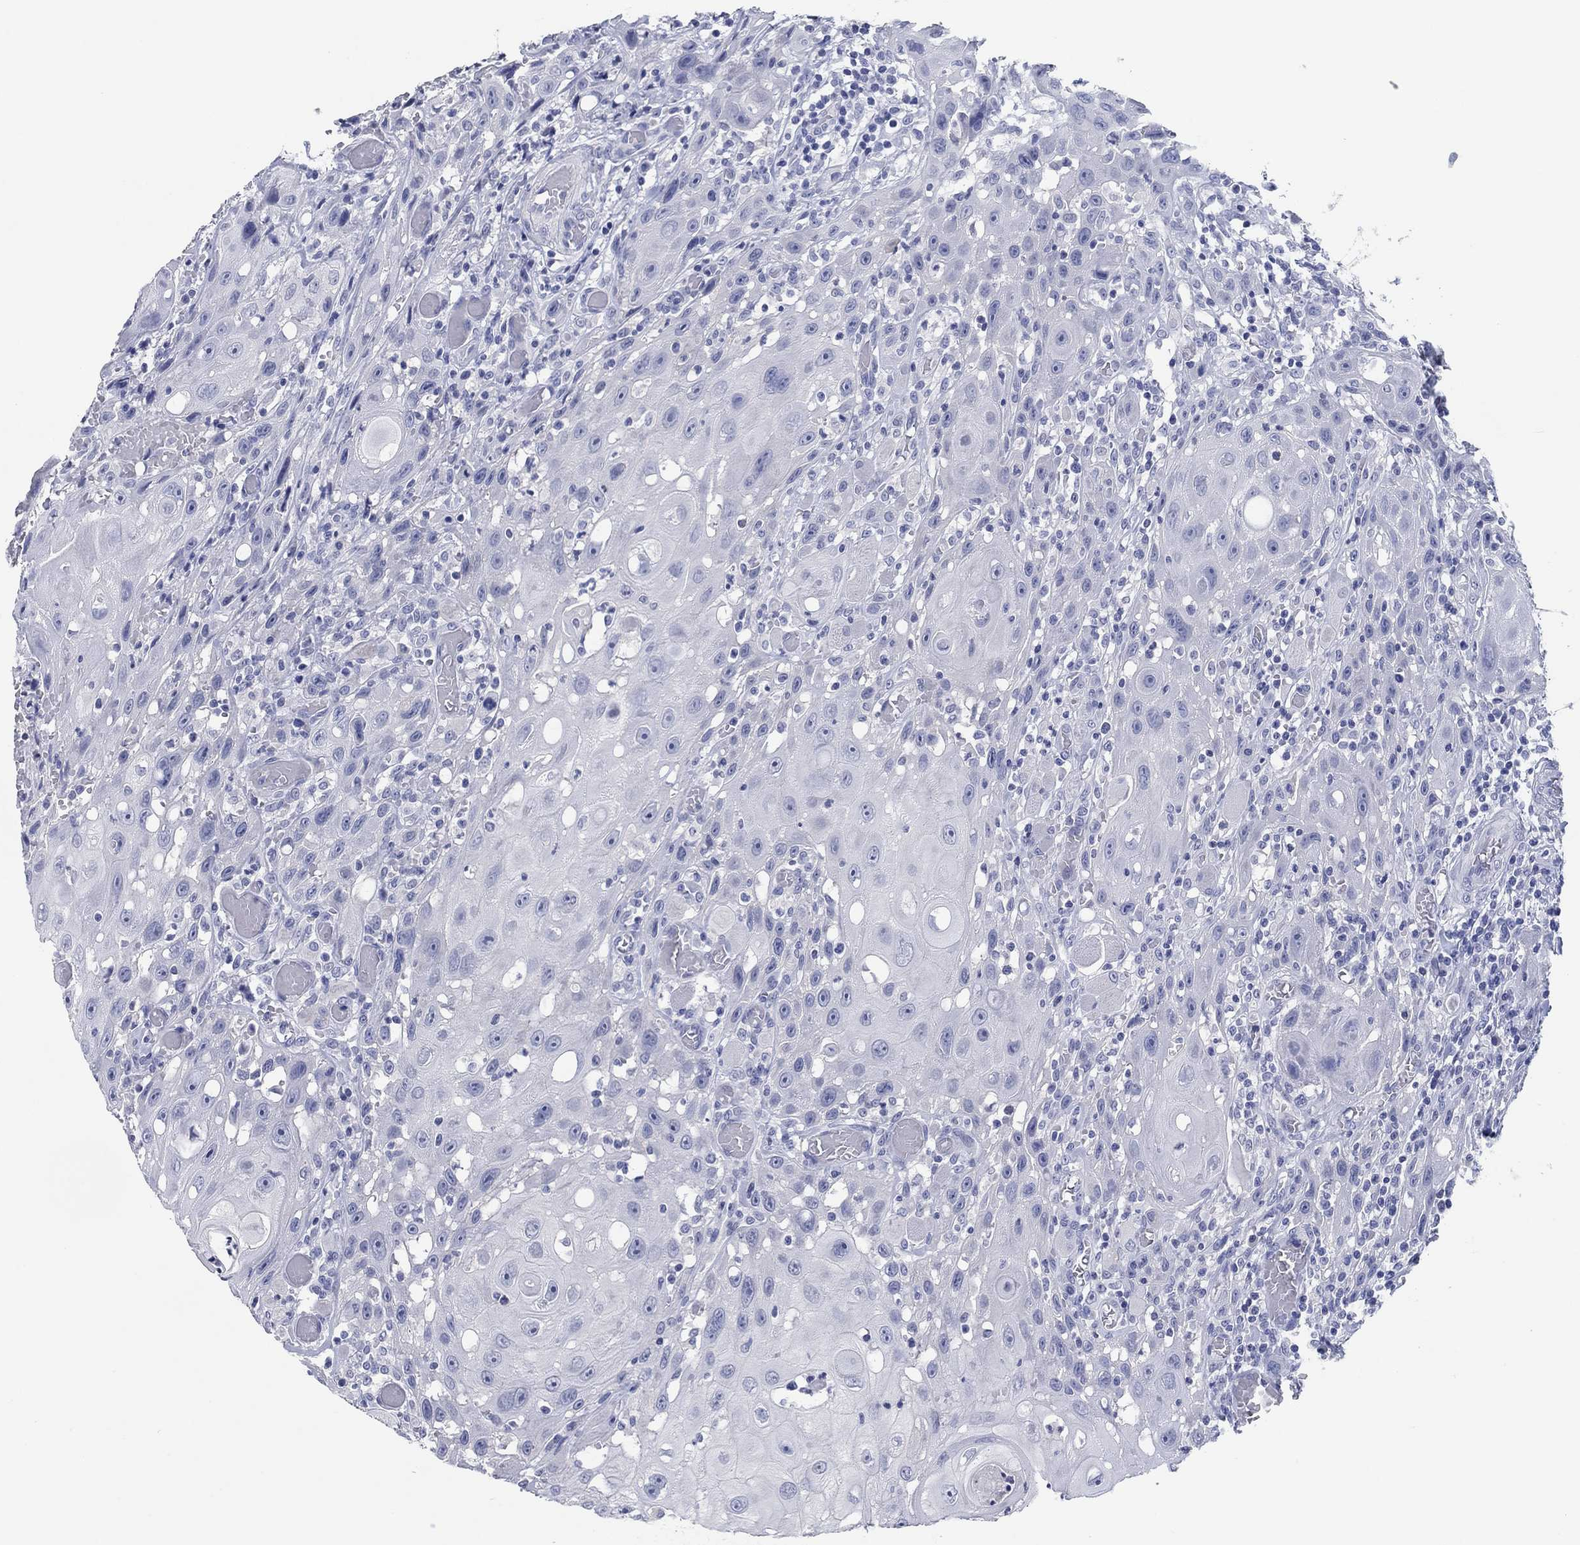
{"staining": {"intensity": "negative", "quantity": "none", "location": "none"}, "tissue": "head and neck cancer", "cell_type": "Tumor cells", "image_type": "cancer", "snomed": [{"axis": "morphology", "description": "Normal tissue, NOS"}, {"axis": "morphology", "description": "Squamous cell carcinoma, NOS"}, {"axis": "topography", "description": "Oral tissue"}, {"axis": "topography", "description": "Head-Neck"}], "caption": "Histopathology image shows no protein staining in tumor cells of squamous cell carcinoma (head and neck) tissue.", "gene": "POU5F1", "patient": {"sex": "male", "age": 71}}